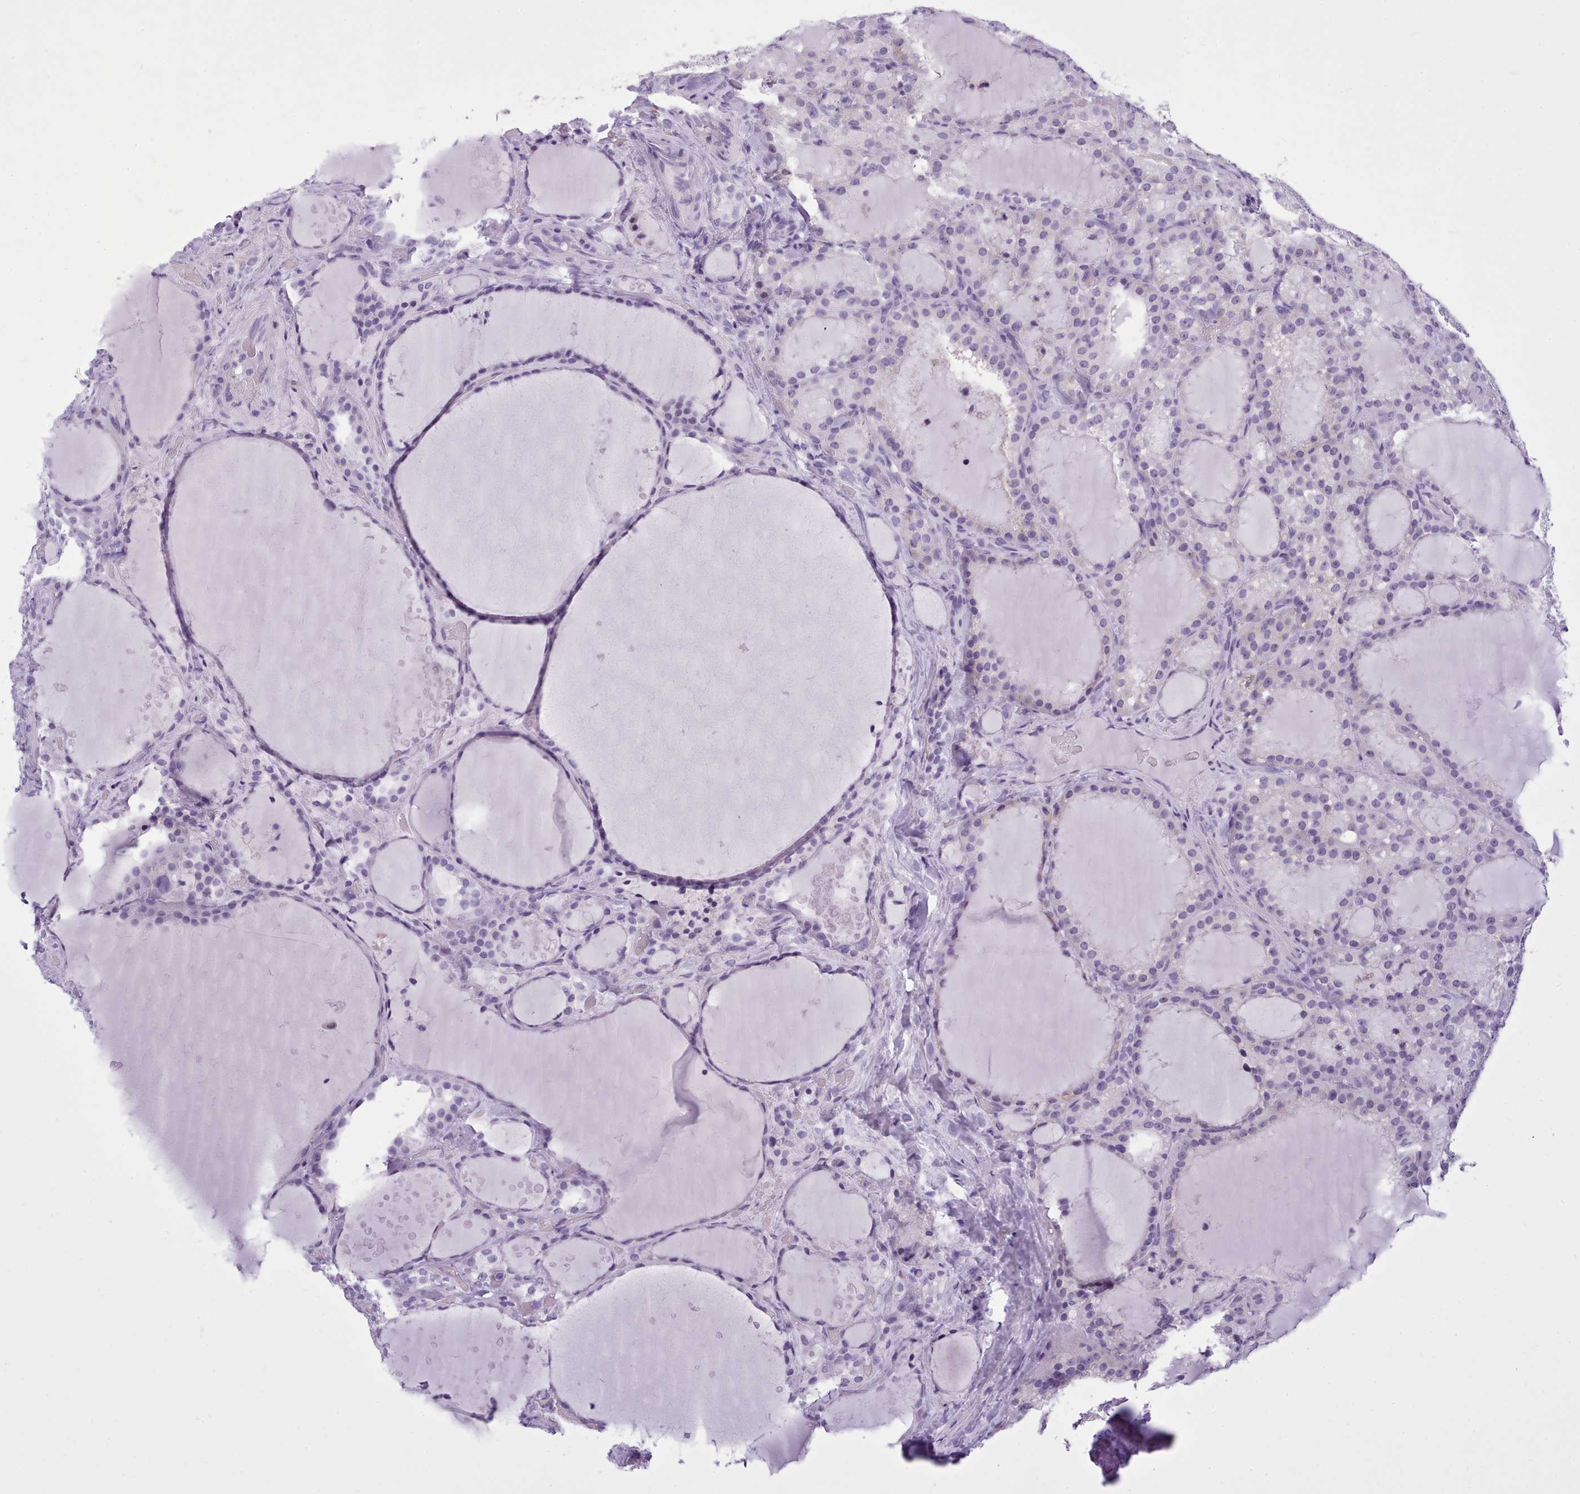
{"staining": {"intensity": "negative", "quantity": "none", "location": "none"}, "tissue": "thyroid cancer", "cell_type": "Tumor cells", "image_type": "cancer", "snomed": [{"axis": "morphology", "description": "Papillary adenocarcinoma, NOS"}, {"axis": "topography", "description": "Thyroid gland"}], "caption": "Human papillary adenocarcinoma (thyroid) stained for a protein using immunohistochemistry (IHC) demonstrates no positivity in tumor cells.", "gene": "FBXO48", "patient": {"sex": "male", "age": 77}}